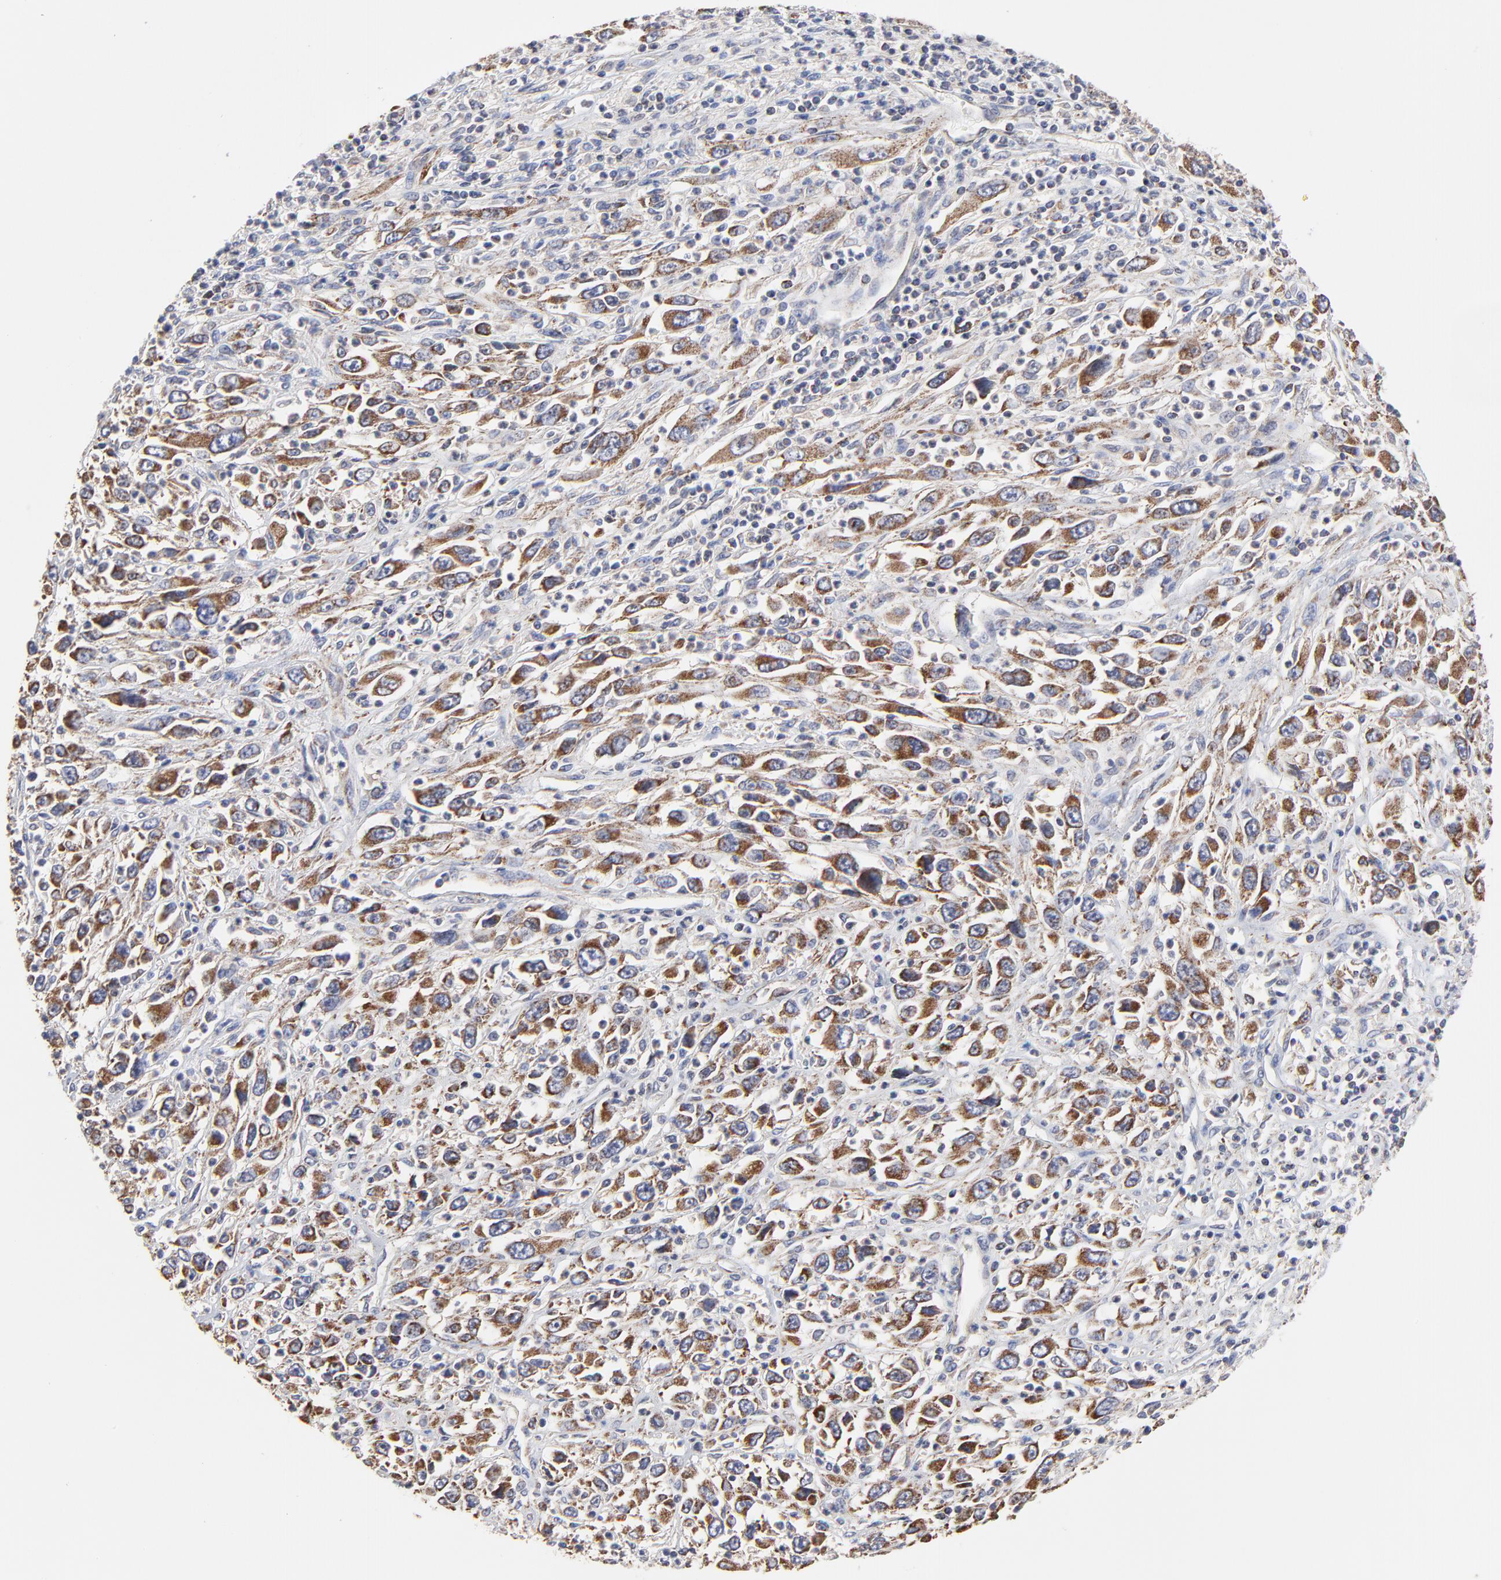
{"staining": {"intensity": "moderate", "quantity": ">75%", "location": "cytoplasmic/membranous"}, "tissue": "melanoma", "cell_type": "Tumor cells", "image_type": "cancer", "snomed": [{"axis": "morphology", "description": "Malignant melanoma, Metastatic site"}, {"axis": "topography", "description": "Skin"}], "caption": "The micrograph demonstrates staining of malignant melanoma (metastatic site), revealing moderate cytoplasmic/membranous protein positivity (brown color) within tumor cells.", "gene": "ZNF550", "patient": {"sex": "female", "age": 56}}